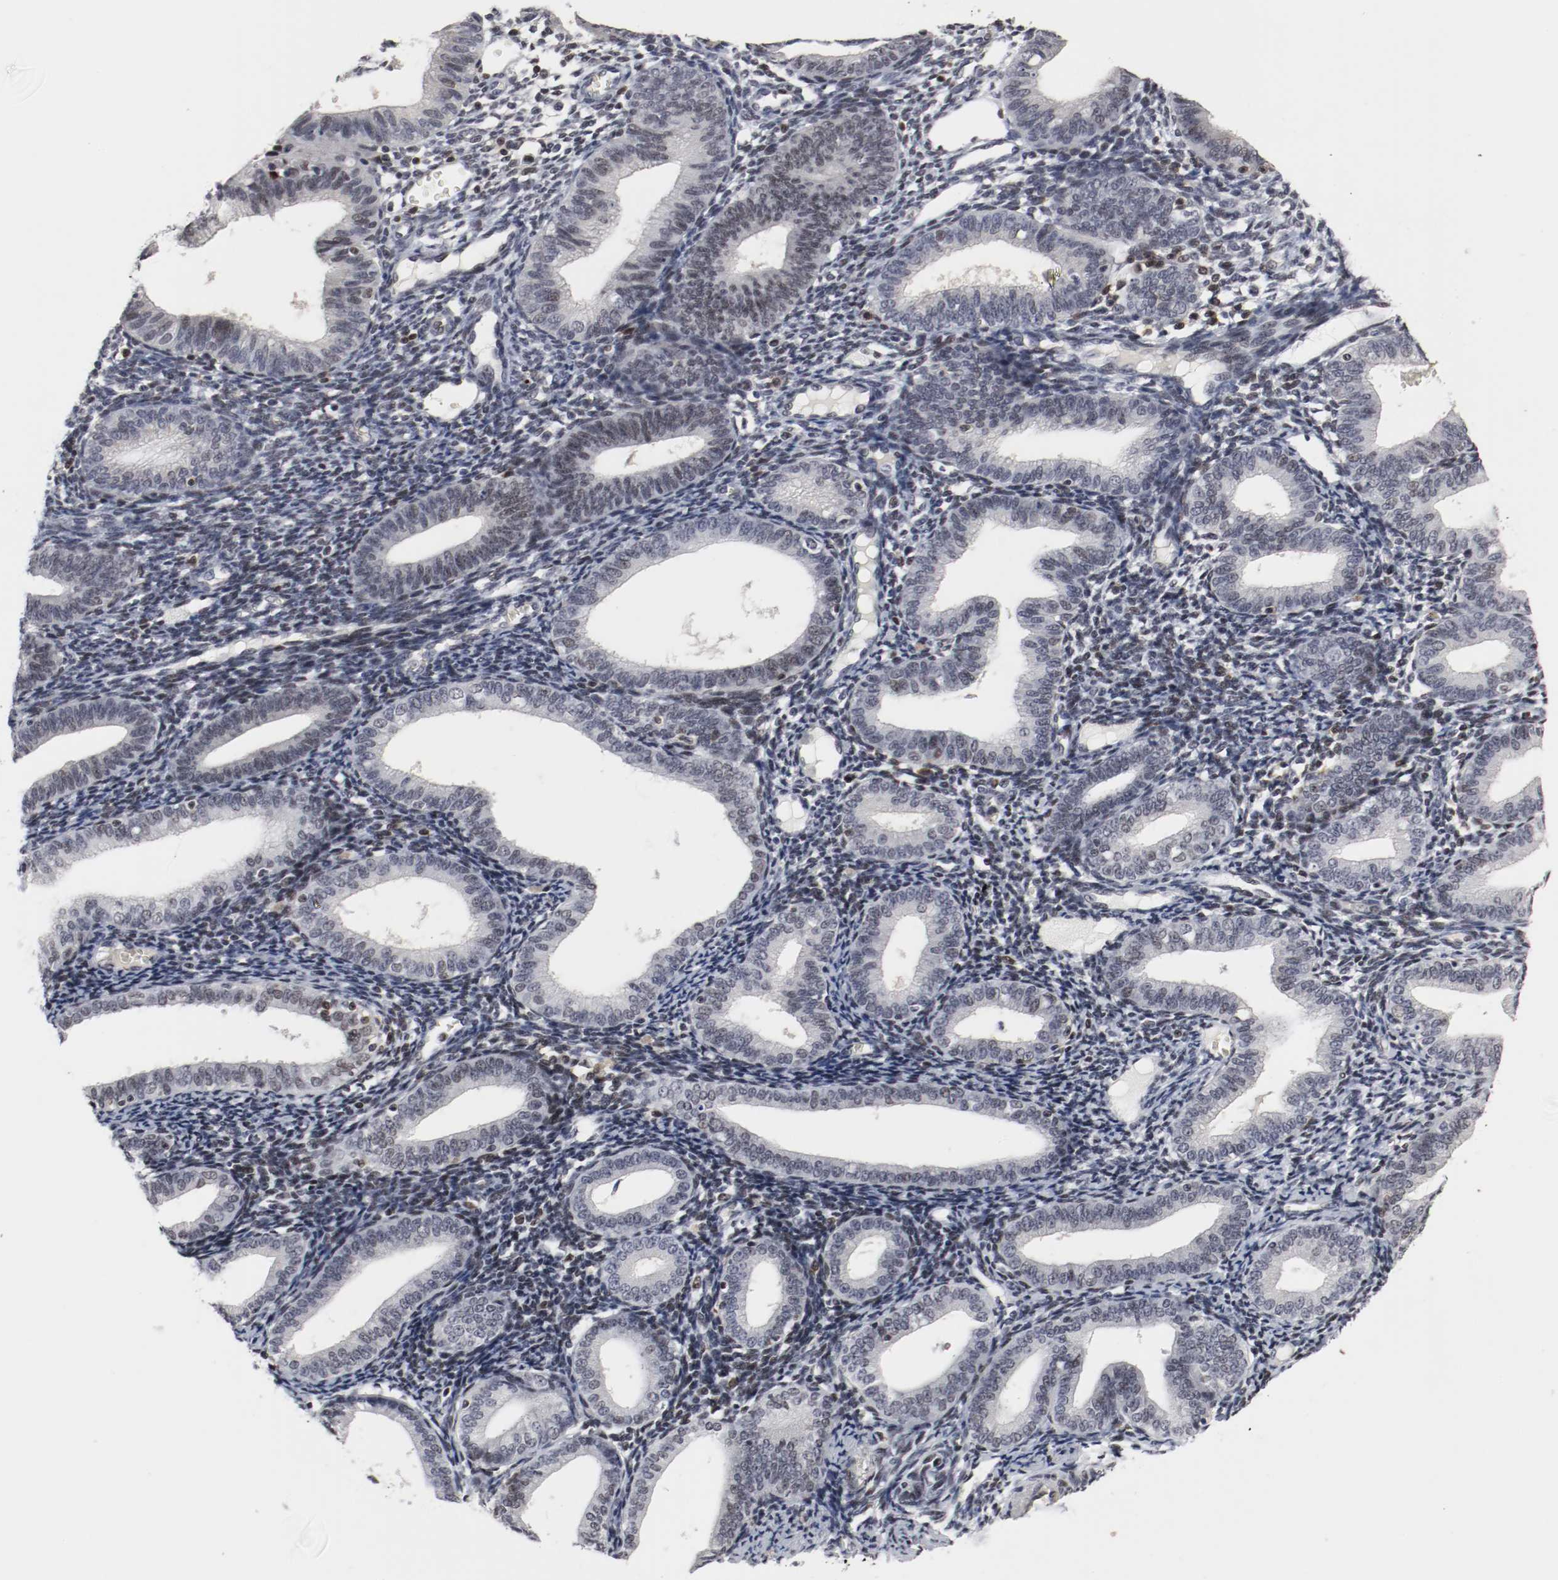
{"staining": {"intensity": "moderate", "quantity": "<25%", "location": "nuclear"}, "tissue": "endometrium", "cell_type": "Cells in endometrial stroma", "image_type": "normal", "snomed": [{"axis": "morphology", "description": "Normal tissue, NOS"}, {"axis": "topography", "description": "Endometrium"}], "caption": "IHC photomicrograph of normal endometrium stained for a protein (brown), which reveals low levels of moderate nuclear staining in approximately <25% of cells in endometrial stroma.", "gene": "JUND", "patient": {"sex": "female", "age": 61}}